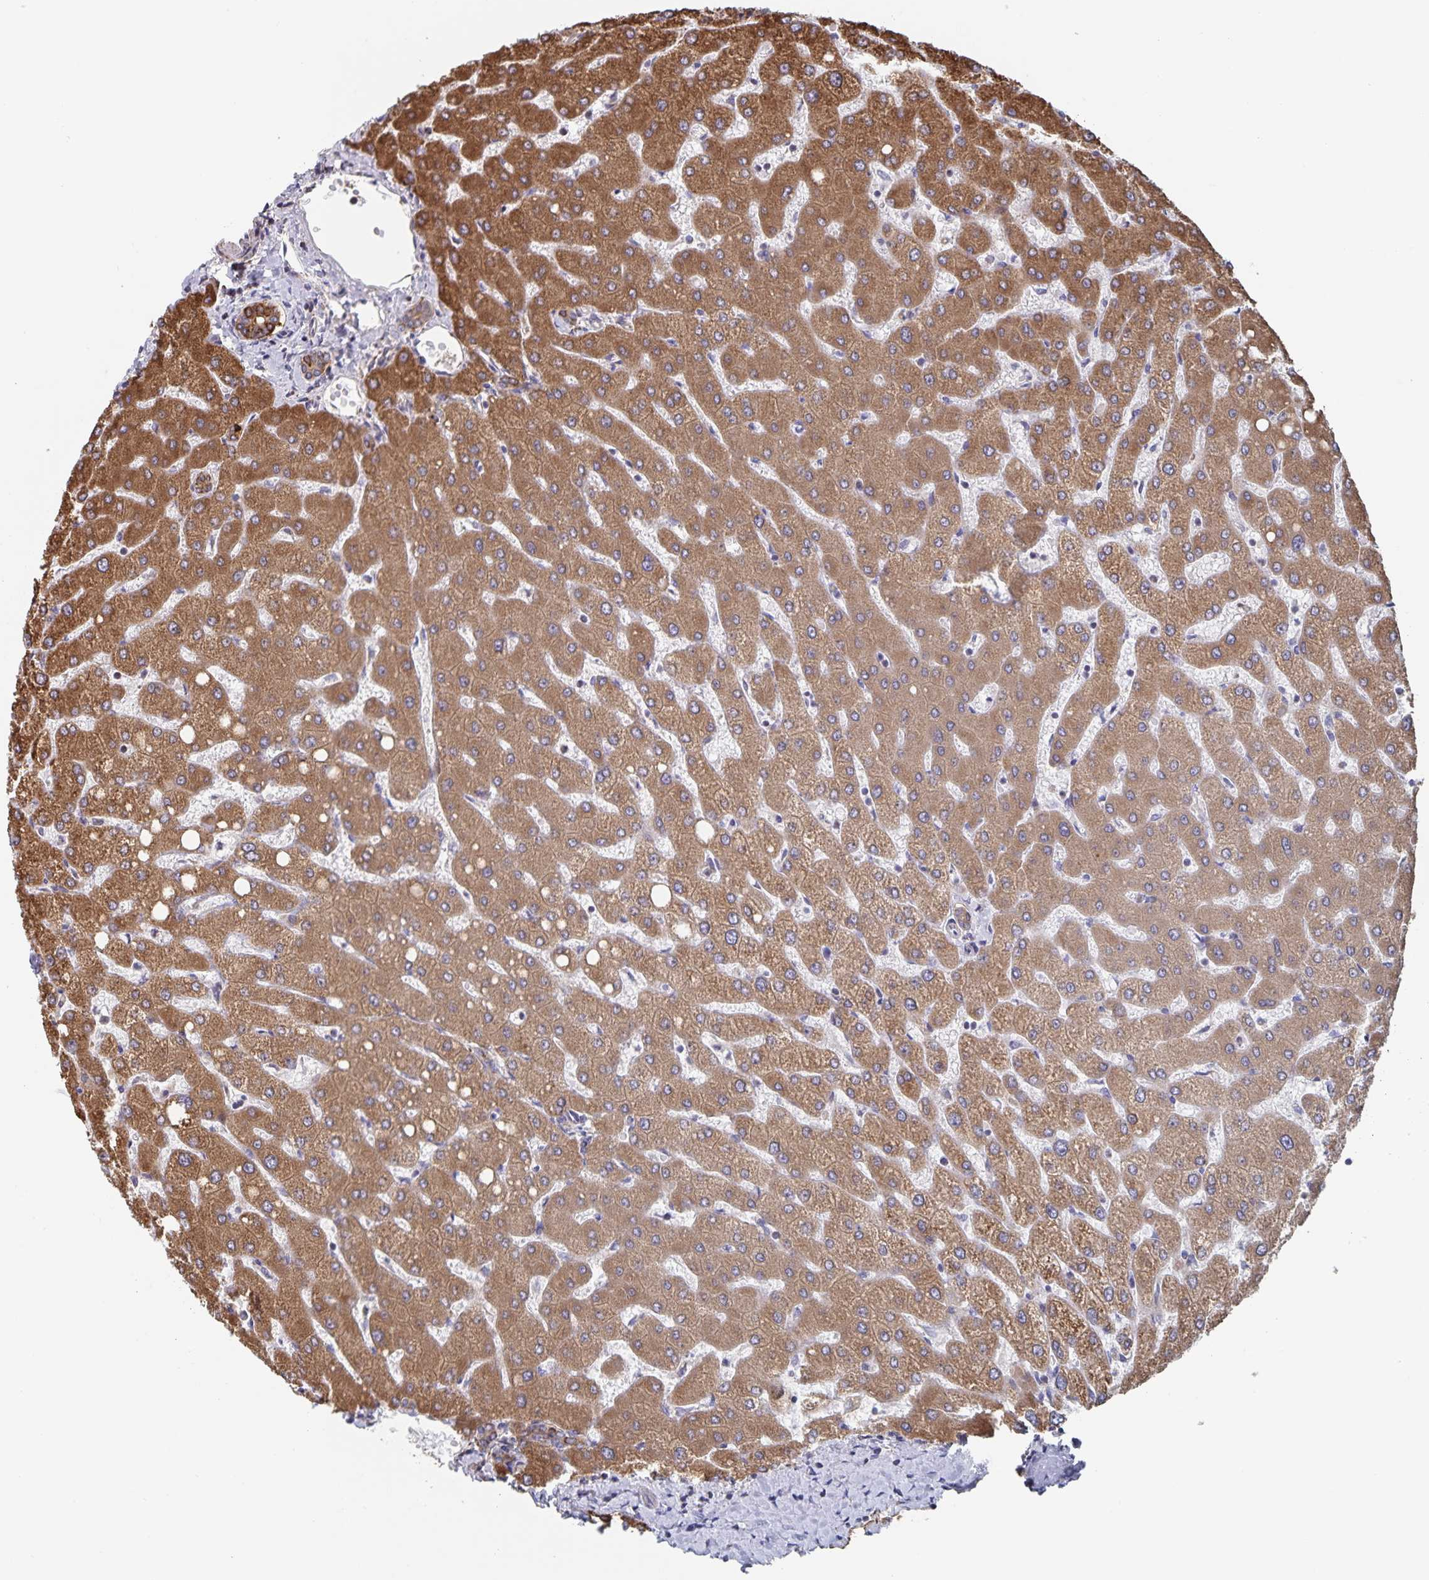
{"staining": {"intensity": "moderate", "quantity": ">75%", "location": "cytoplasmic/membranous"}, "tissue": "liver", "cell_type": "Cholangiocytes", "image_type": "normal", "snomed": [{"axis": "morphology", "description": "Normal tissue, NOS"}, {"axis": "topography", "description": "Liver"}], "caption": "Unremarkable liver was stained to show a protein in brown. There is medium levels of moderate cytoplasmic/membranous staining in about >75% of cholangiocytes.", "gene": "ACACA", "patient": {"sex": "female", "age": 54}}